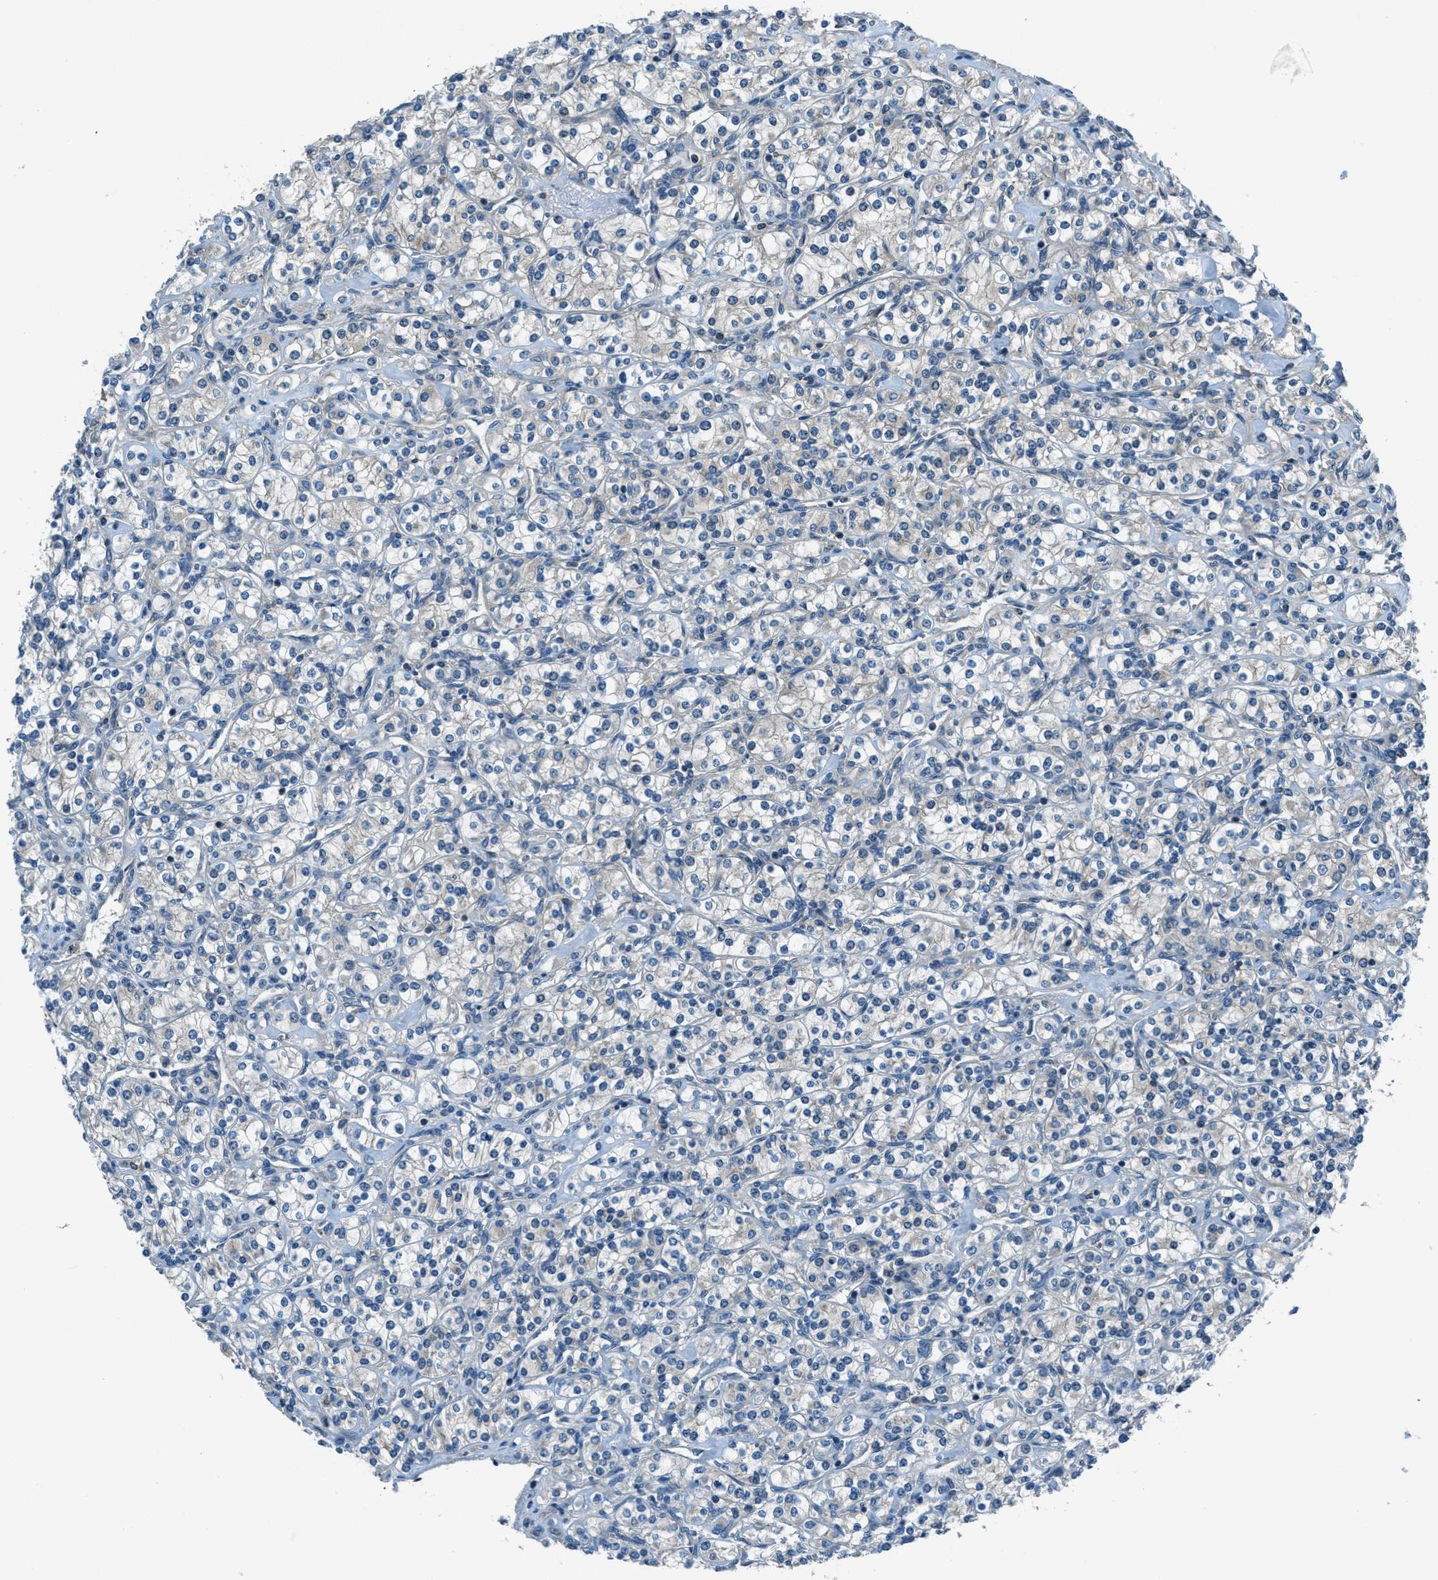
{"staining": {"intensity": "negative", "quantity": "none", "location": "none"}, "tissue": "renal cancer", "cell_type": "Tumor cells", "image_type": "cancer", "snomed": [{"axis": "morphology", "description": "Adenocarcinoma, NOS"}, {"axis": "topography", "description": "Kidney"}], "caption": "This is an immunohistochemistry (IHC) image of human renal cancer (adenocarcinoma). There is no staining in tumor cells.", "gene": "ARFGAP2", "patient": {"sex": "male", "age": 77}}